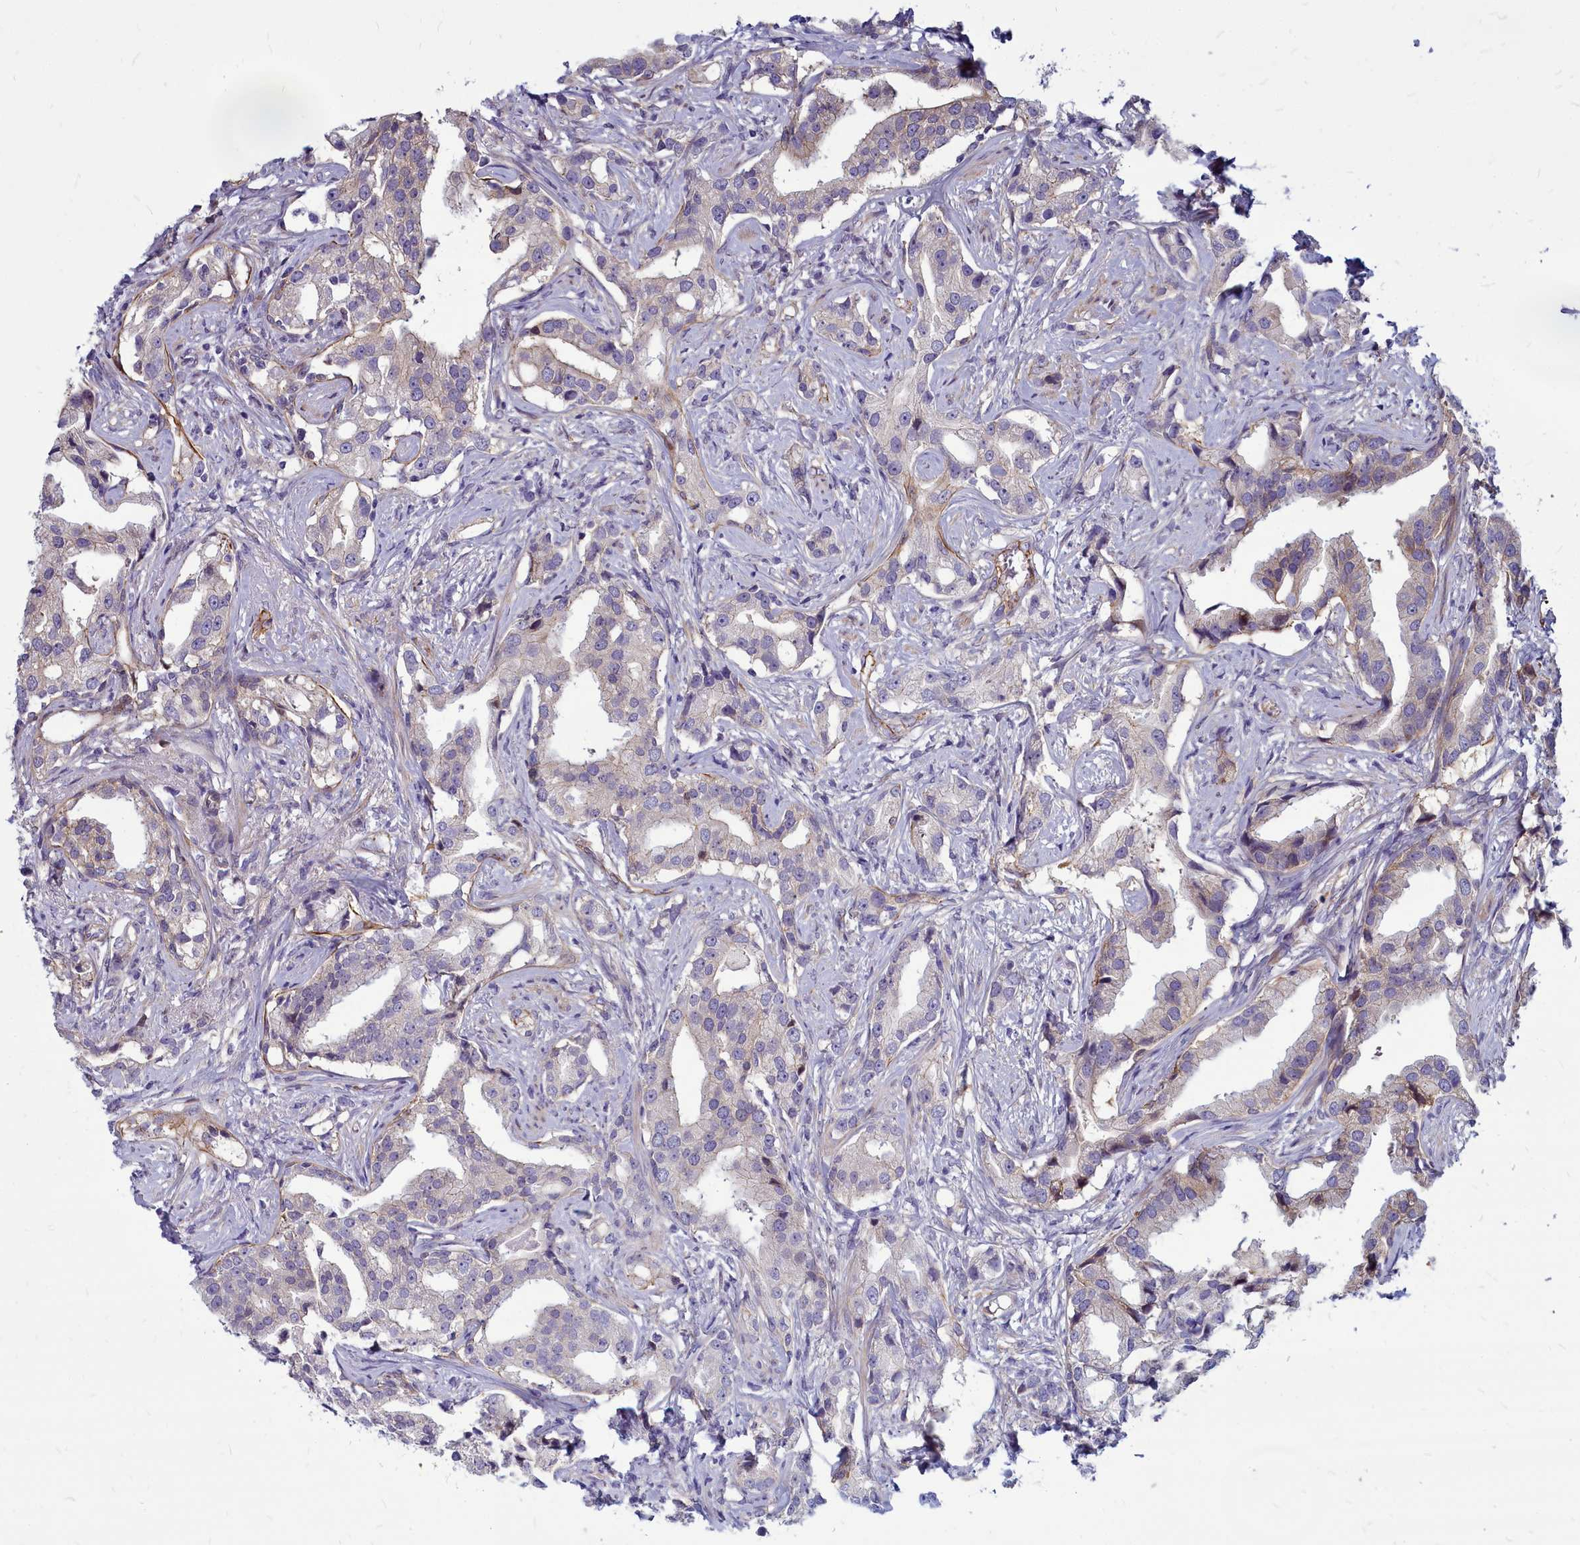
{"staining": {"intensity": "negative", "quantity": "none", "location": "none"}, "tissue": "prostate cancer", "cell_type": "Tumor cells", "image_type": "cancer", "snomed": [{"axis": "morphology", "description": "Adenocarcinoma, High grade"}, {"axis": "topography", "description": "Prostate"}], "caption": "Photomicrograph shows no significant protein positivity in tumor cells of adenocarcinoma (high-grade) (prostate). (DAB immunohistochemistry visualized using brightfield microscopy, high magnification).", "gene": "TTC5", "patient": {"sex": "male", "age": 67}}